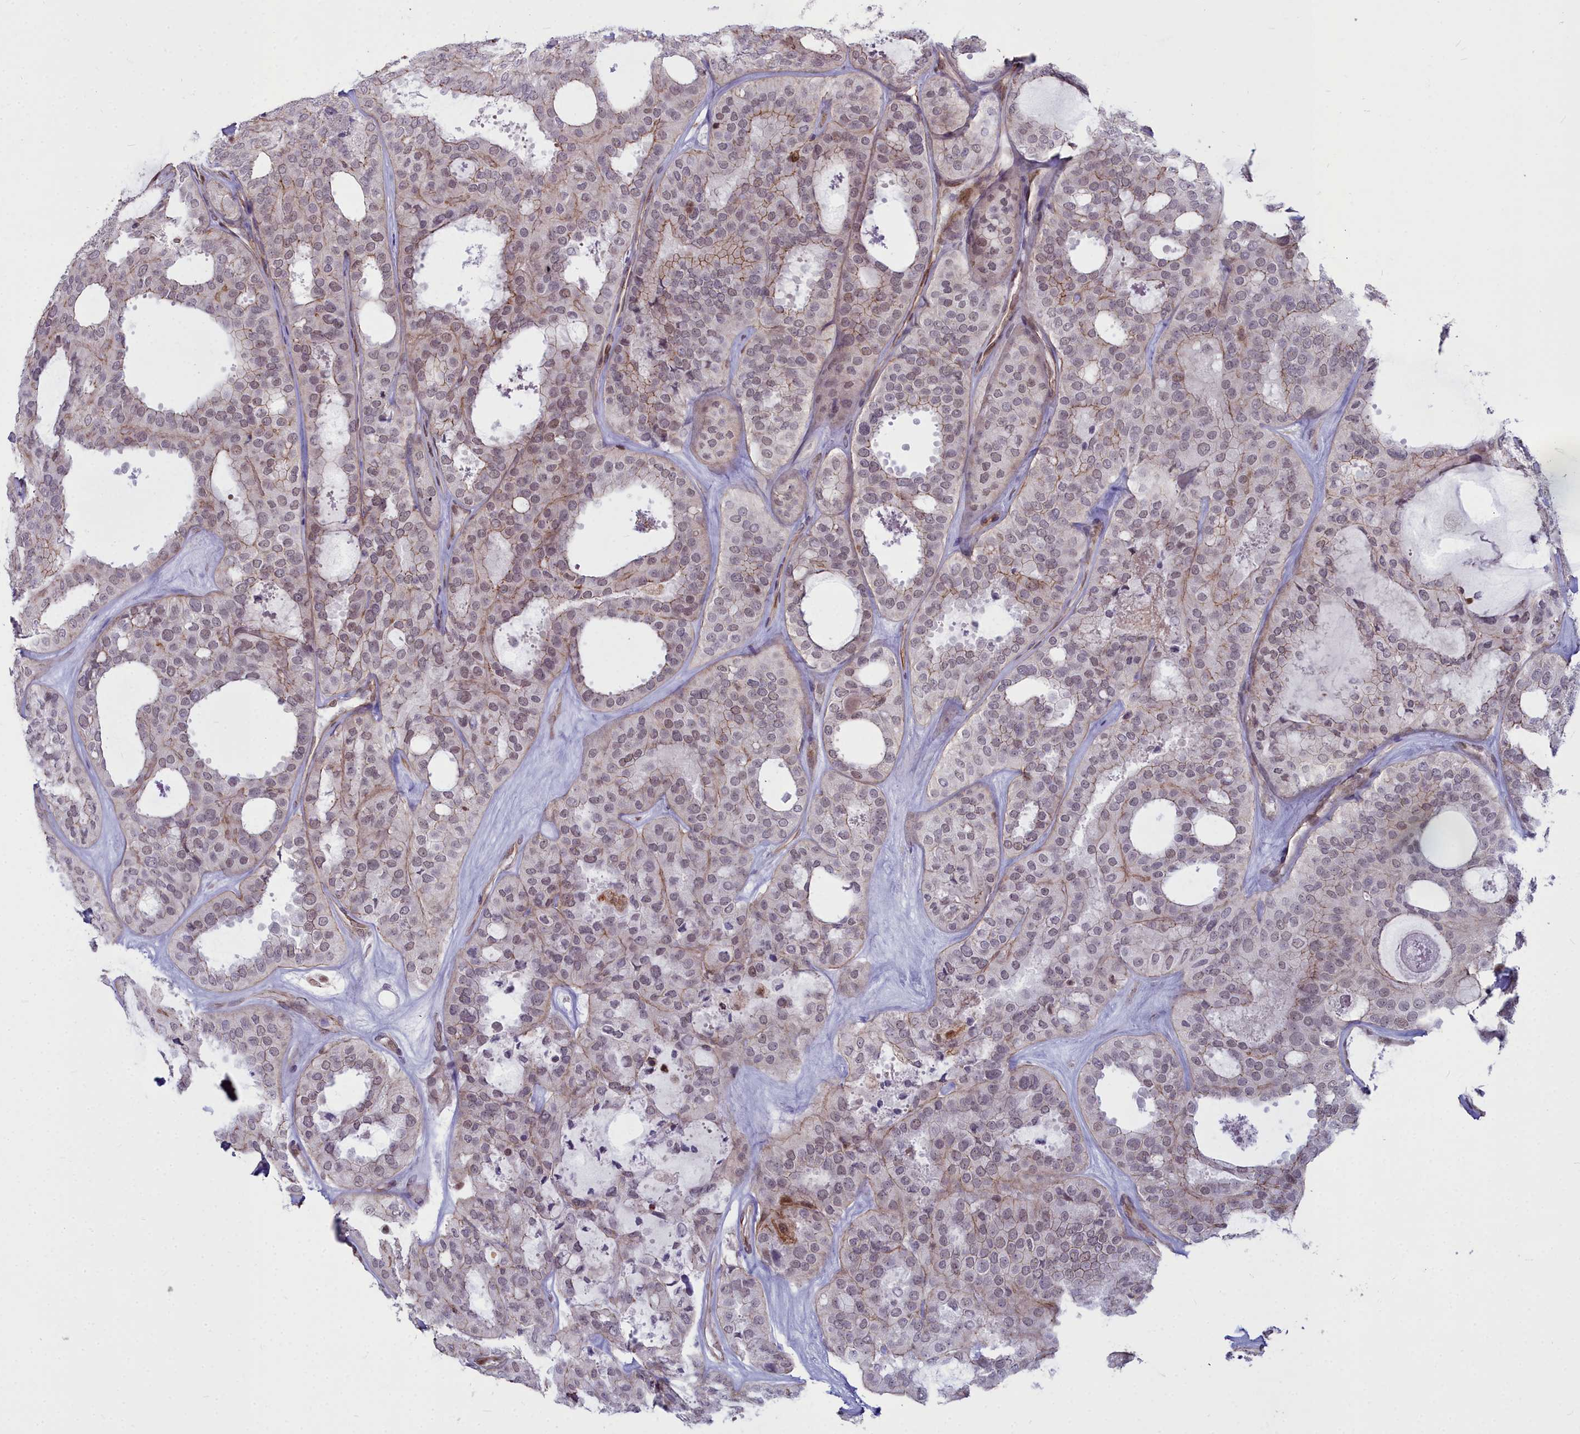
{"staining": {"intensity": "weak", "quantity": "<25%", "location": "cytoplasmic/membranous,nuclear"}, "tissue": "thyroid cancer", "cell_type": "Tumor cells", "image_type": "cancer", "snomed": [{"axis": "morphology", "description": "Follicular adenoma carcinoma, NOS"}, {"axis": "topography", "description": "Thyroid gland"}], "caption": "Thyroid cancer (follicular adenoma carcinoma) was stained to show a protein in brown. There is no significant expression in tumor cells.", "gene": "YJU2", "patient": {"sex": "male", "age": 75}}